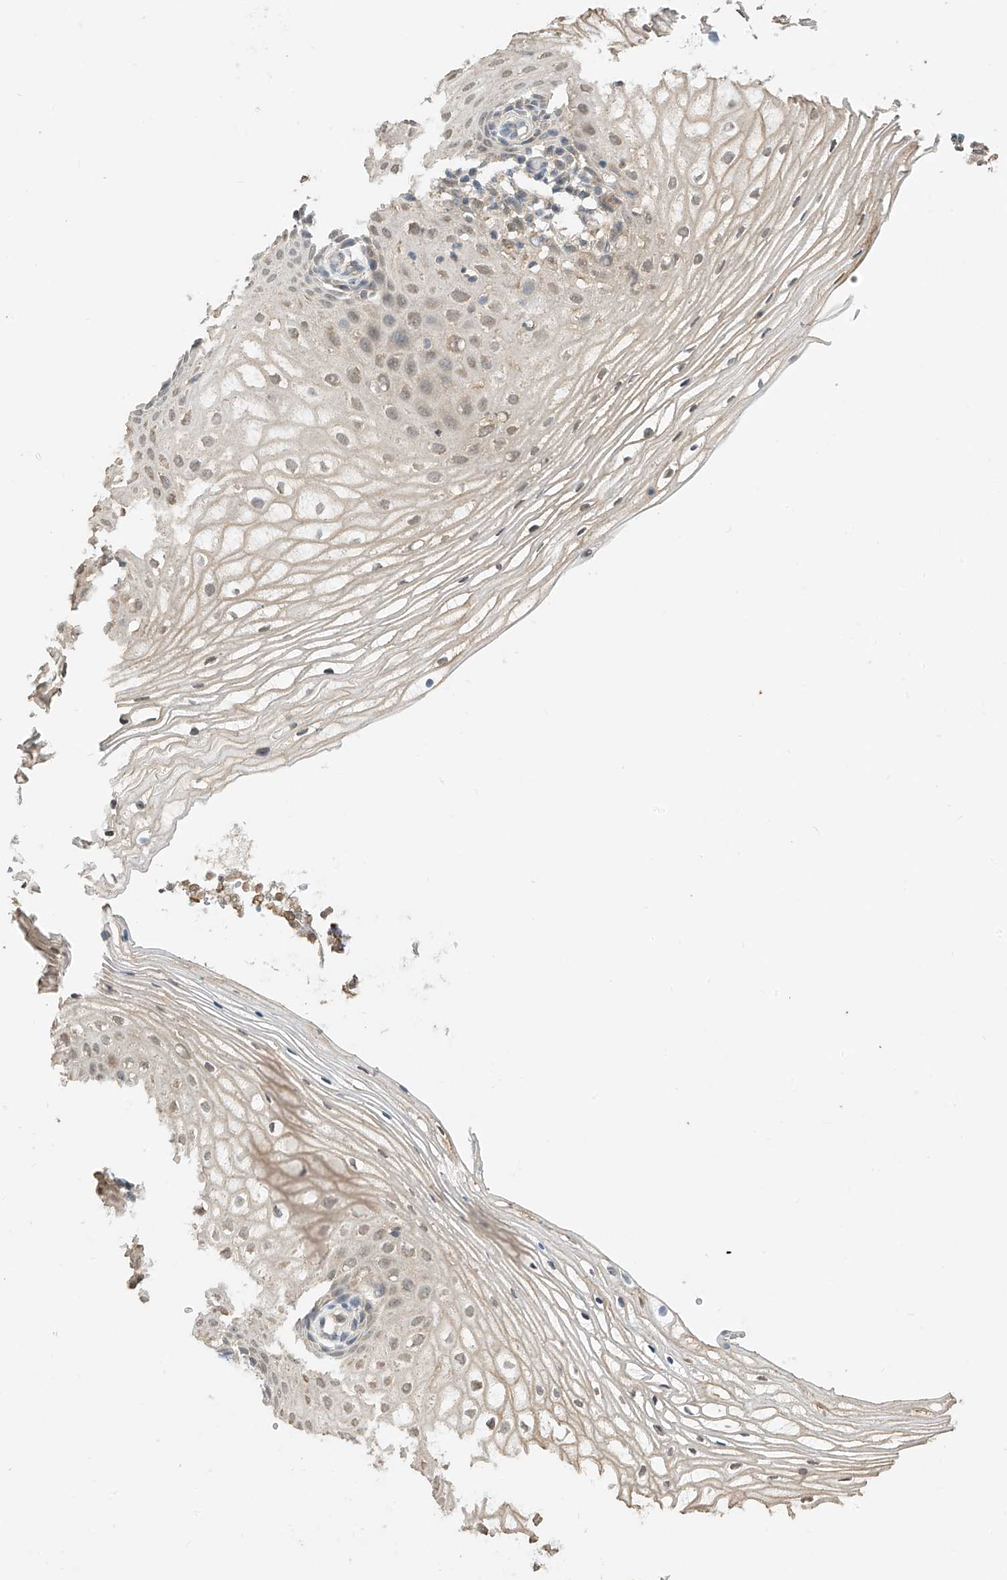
{"staining": {"intensity": "weak", "quantity": "25%-75%", "location": "cytoplasmic/membranous,nuclear"}, "tissue": "vagina", "cell_type": "Squamous epithelial cells", "image_type": "normal", "snomed": [{"axis": "morphology", "description": "Normal tissue, NOS"}, {"axis": "topography", "description": "Vagina"}], "caption": "Immunohistochemistry (DAB (3,3'-diaminobenzidine)) staining of unremarkable human vagina exhibits weak cytoplasmic/membranous,nuclear protein staining in about 25%-75% of squamous epithelial cells.", "gene": "OFD1", "patient": {"sex": "female", "age": 60}}